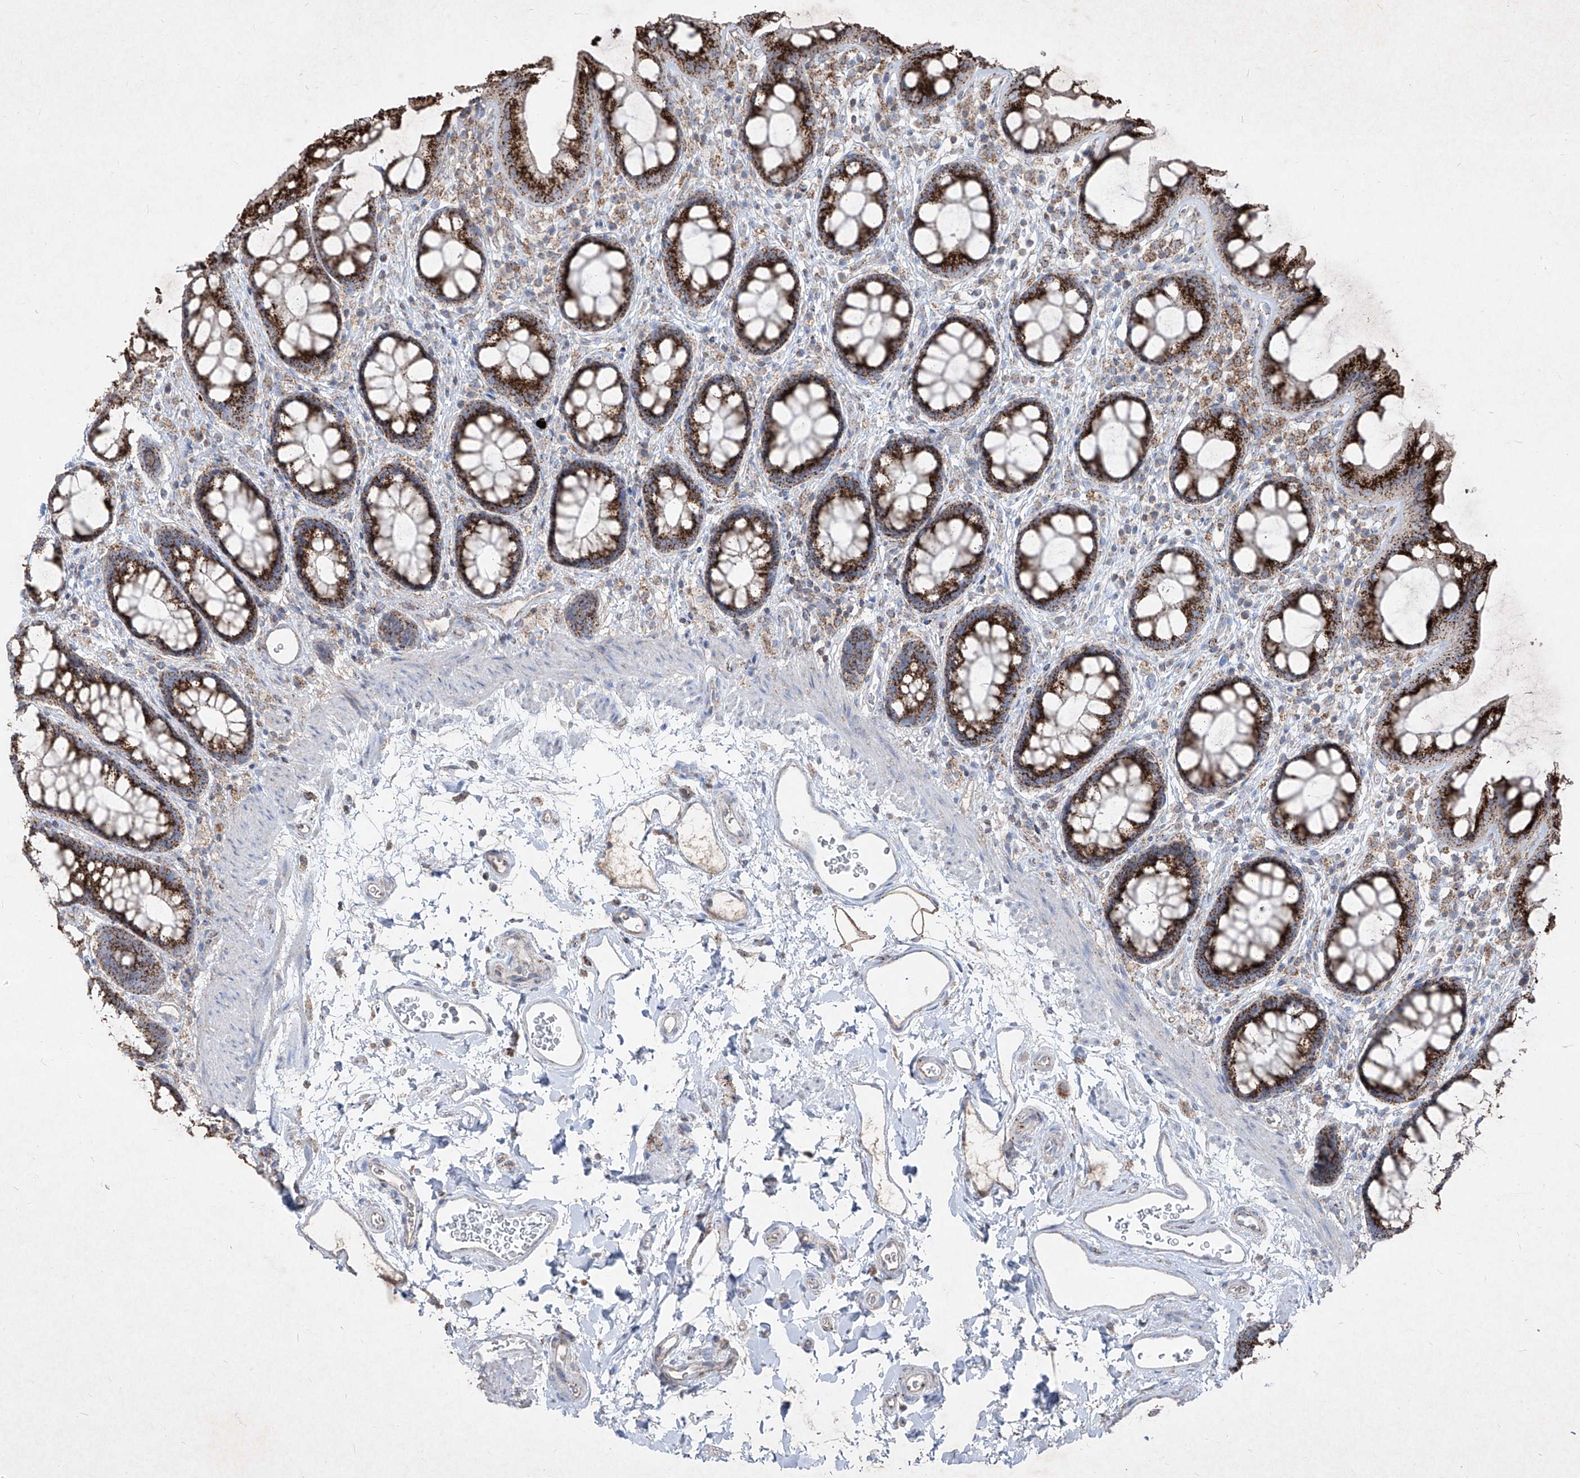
{"staining": {"intensity": "strong", "quantity": ">75%", "location": "cytoplasmic/membranous"}, "tissue": "rectum", "cell_type": "Glandular cells", "image_type": "normal", "snomed": [{"axis": "morphology", "description": "Normal tissue, NOS"}, {"axis": "topography", "description": "Rectum"}], "caption": "Immunohistochemistry (IHC) micrograph of unremarkable rectum: human rectum stained using immunohistochemistry demonstrates high levels of strong protein expression localized specifically in the cytoplasmic/membranous of glandular cells, appearing as a cytoplasmic/membranous brown color.", "gene": "ABCD3", "patient": {"sex": "female", "age": 65}}